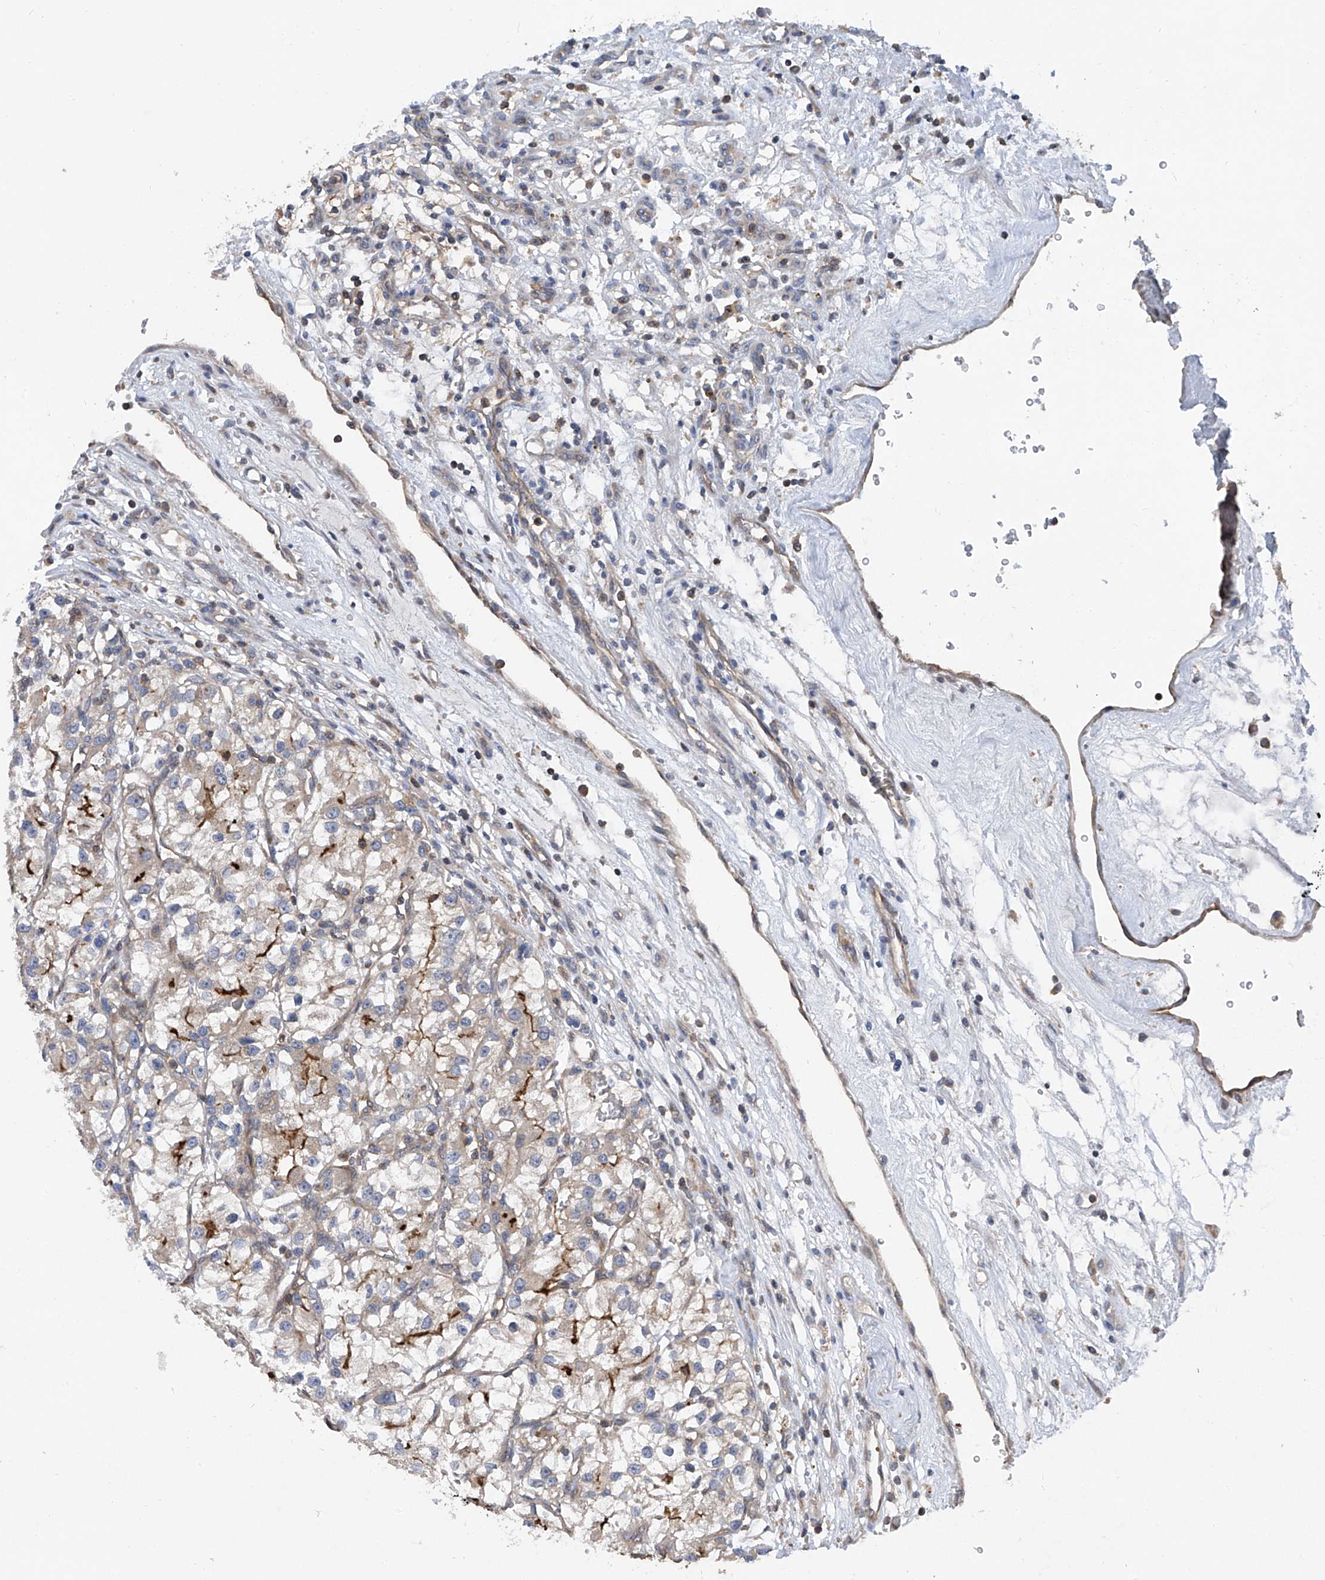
{"staining": {"intensity": "moderate", "quantity": "<25%", "location": "cytoplasmic/membranous"}, "tissue": "renal cancer", "cell_type": "Tumor cells", "image_type": "cancer", "snomed": [{"axis": "morphology", "description": "Adenocarcinoma, NOS"}, {"axis": "topography", "description": "Kidney"}], "caption": "Moderate cytoplasmic/membranous protein staining is identified in approximately <25% of tumor cells in adenocarcinoma (renal). Ihc stains the protein in brown and the nuclei are stained blue.", "gene": "TRIM38", "patient": {"sex": "female", "age": 57}}